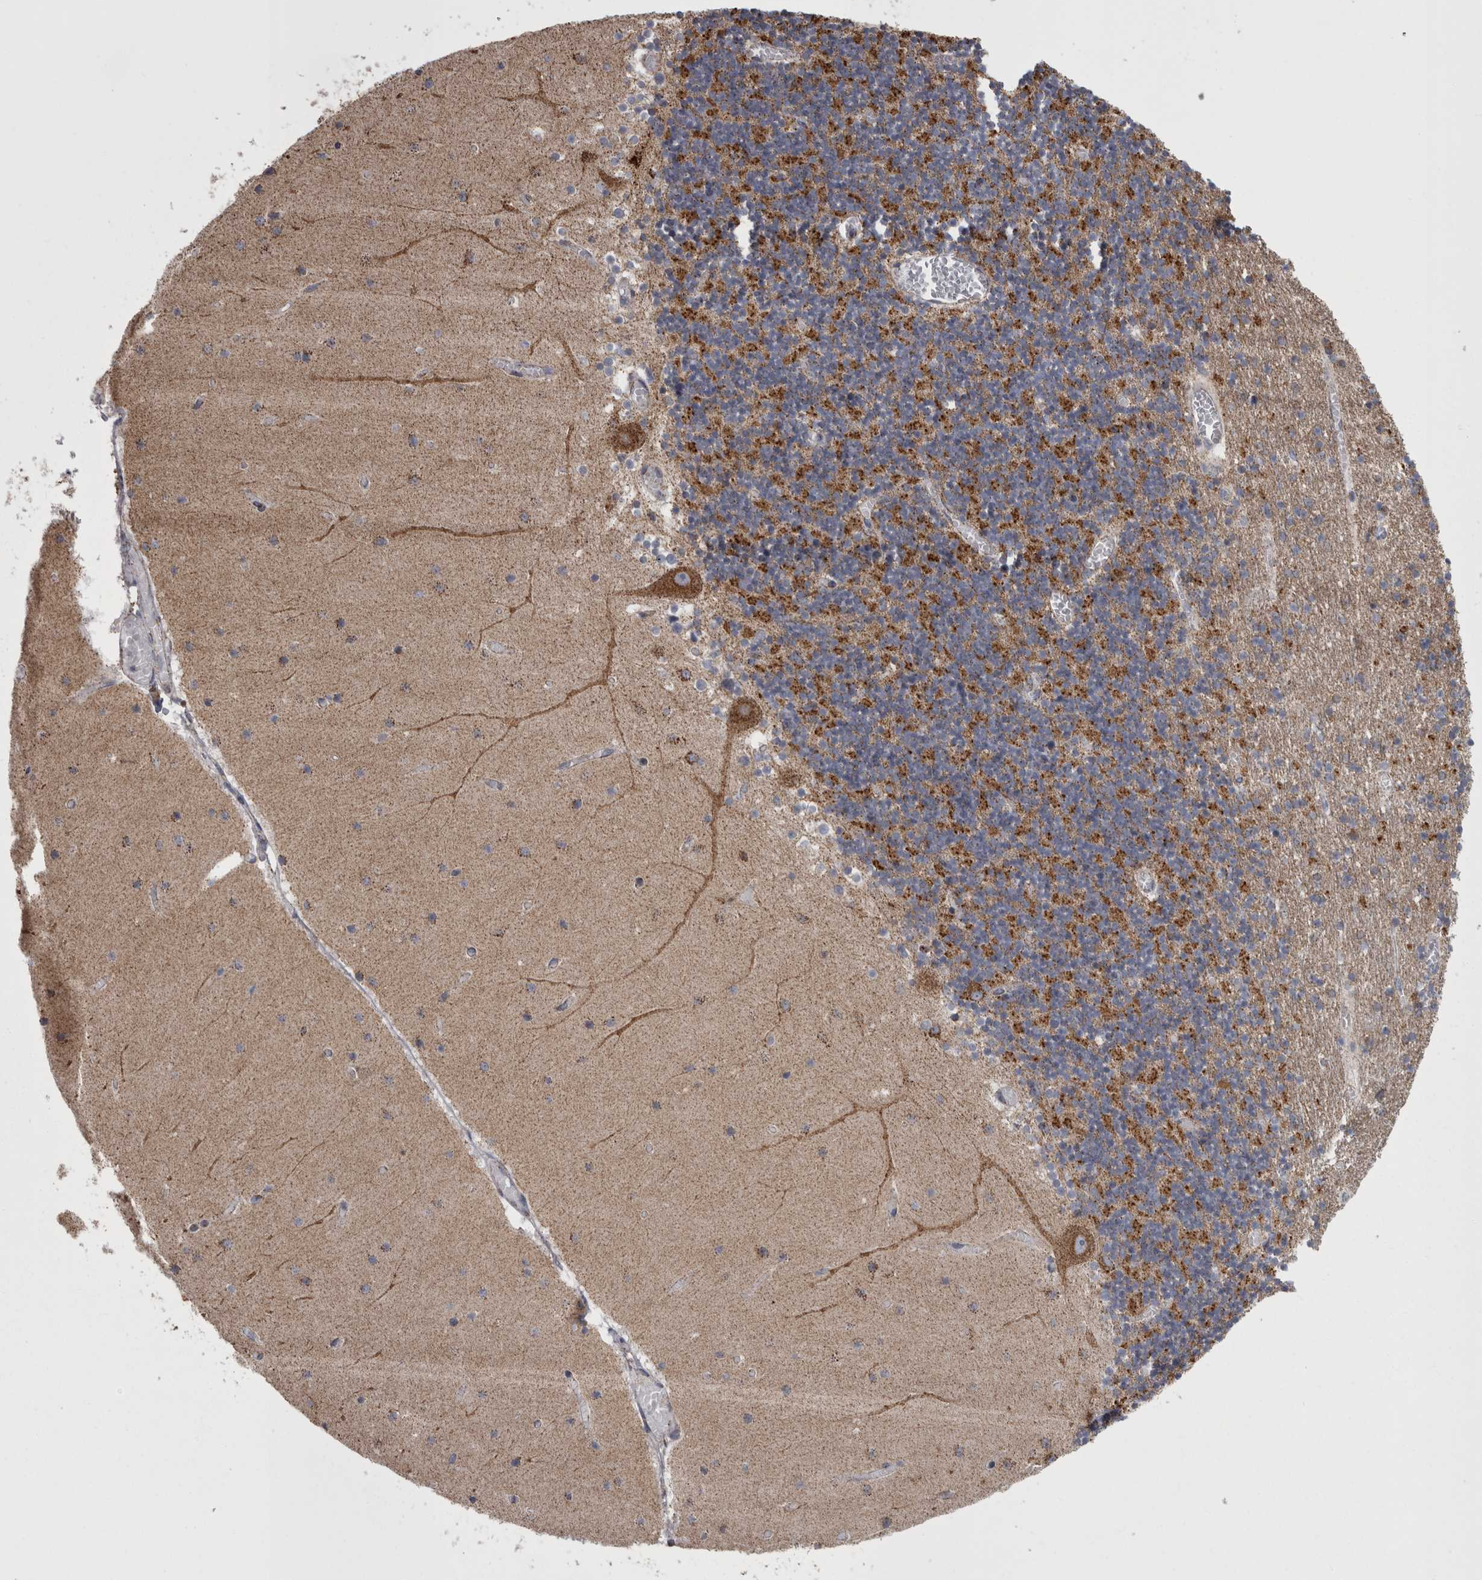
{"staining": {"intensity": "strong", "quantity": ">75%", "location": "cytoplasmic/membranous"}, "tissue": "cerebellum", "cell_type": "Cells in granular layer", "image_type": "normal", "snomed": [{"axis": "morphology", "description": "Normal tissue, NOS"}, {"axis": "topography", "description": "Cerebellum"}], "caption": "A high-resolution micrograph shows IHC staining of normal cerebellum, which exhibits strong cytoplasmic/membranous expression in approximately >75% of cells in granular layer.", "gene": "MDH2", "patient": {"sex": "female", "age": 28}}